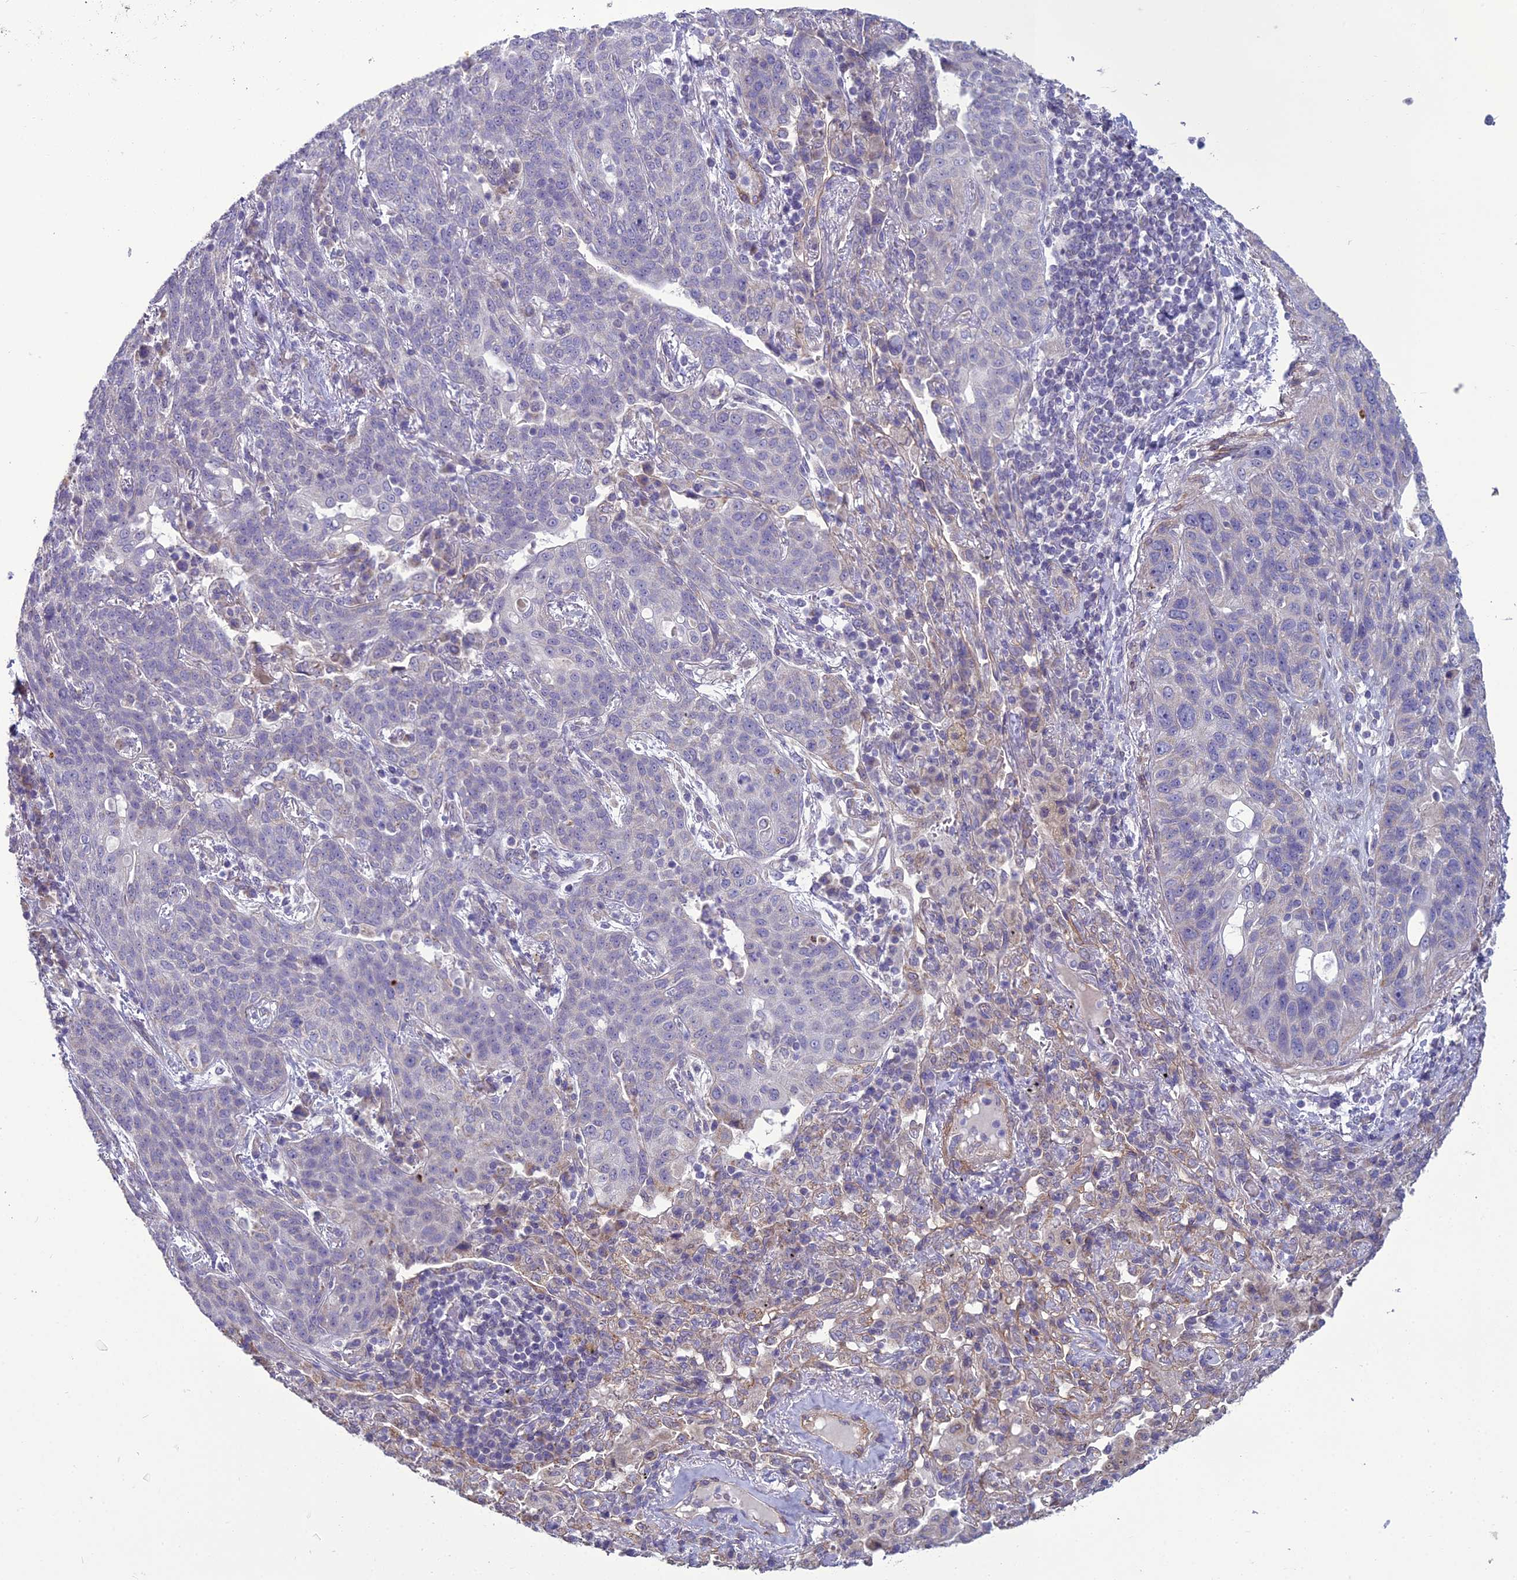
{"staining": {"intensity": "negative", "quantity": "none", "location": "none"}, "tissue": "lung cancer", "cell_type": "Tumor cells", "image_type": "cancer", "snomed": [{"axis": "morphology", "description": "Squamous cell carcinoma, NOS"}, {"axis": "topography", "description": "Lung"}], "caption": "The immunohistochemistry micrograph has no significant positivity in tumor cells of lung cancer (squamous cell carcinoma) tissue.", "gene": "DUS2", "patient": {"sex": "female", "age": 70}}